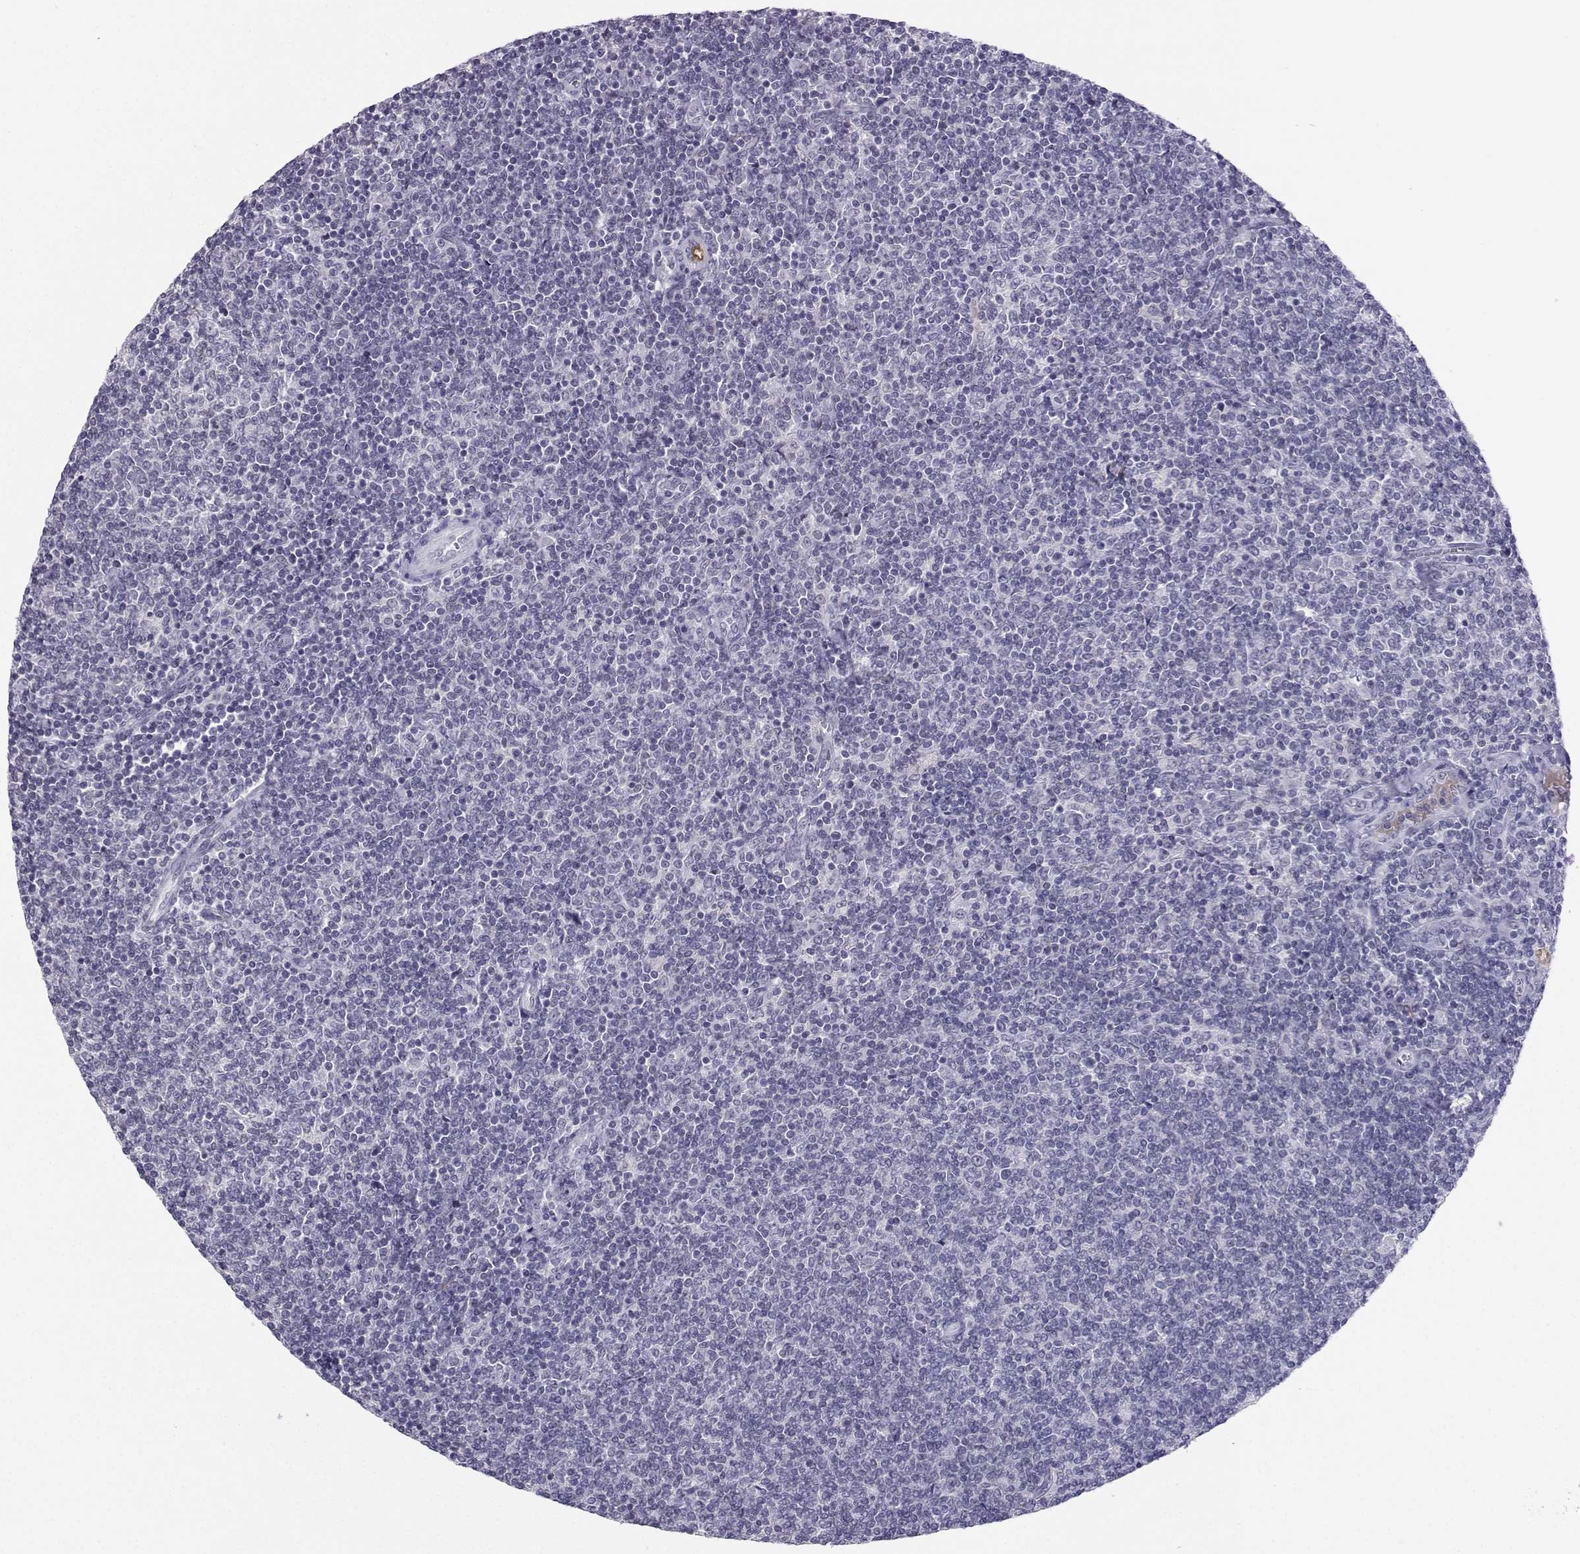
{"staining": {"intensity": "negative", "quantity": "none", "location": "none"}, "tissue": "lymphoma", "cell_type": "Tumor cells", "image_type": "cancer", "snomed": [{"axis": "morphology", "description": "Malignant lymphoma, non-Hodgkin's type, Low grade"}, {"axis": "topography", "description": "Lymph node"}], "caption": "There is no significant positivity in tumor cells of malignant lymphoma, non-Hodgkin's type (low-grade).", "gene": "LHX1", "patient": {"sex": "male", "age": 52}}